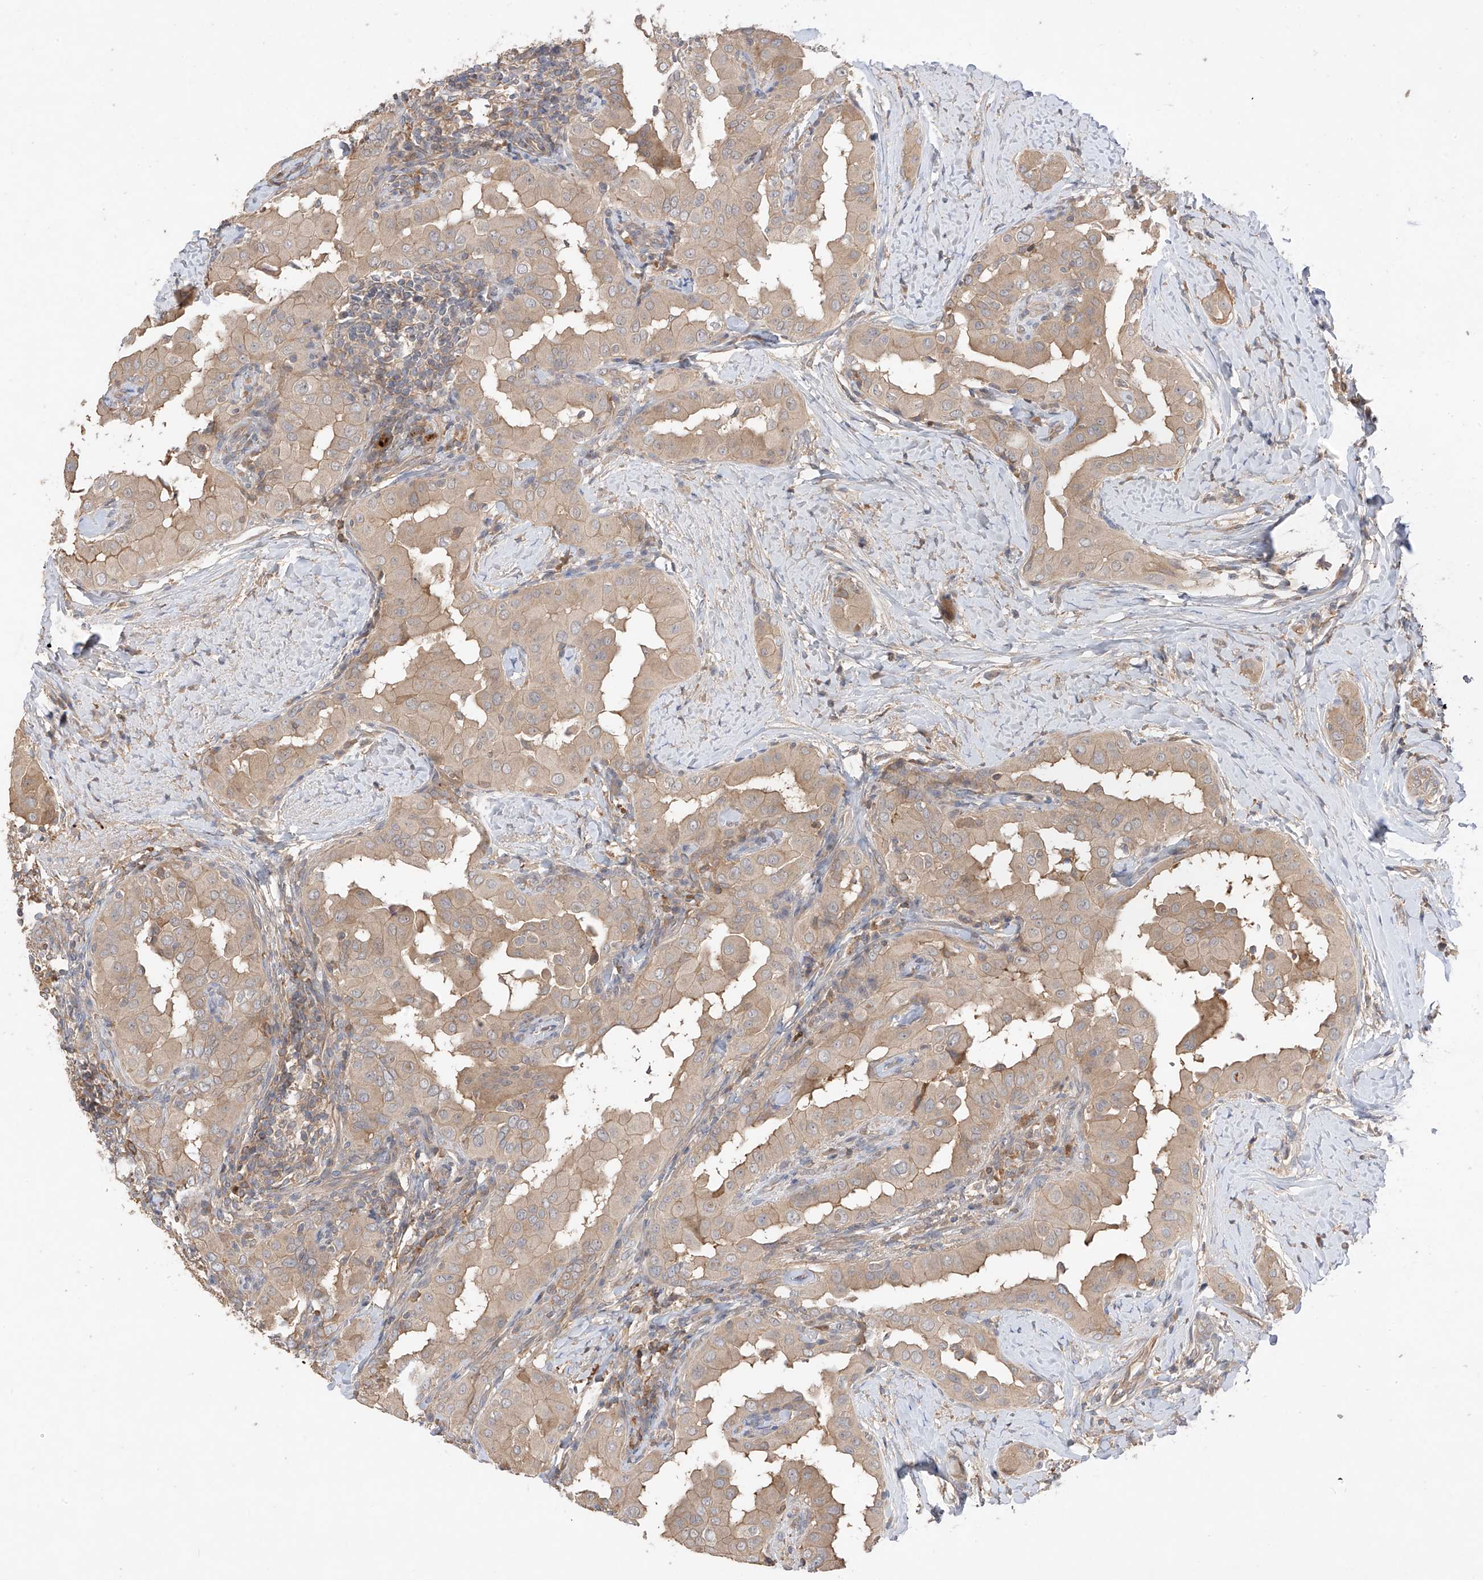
{"staining": {"intensity": "moderate", "quantity": ">75%", "location": "cytoplasmic/membranous"}, "tissue": "thyroid cancer", "cell_type": "Tumor cells", "image_type": "cancer", "snomed": [{"axis": "morphology", "description": "Papillary adenocarcinoma, NOS"}, {"axis": "topography", "description": "Thyroid gland"}], "caption": "Protein expression analysis of human thyroid cancer reveals moderate cytoplasmic/membranous positivity in about >75% of tumor cells.", "gene": "CACNA2D4", "patient": {"sex": "male", "age": 33}}